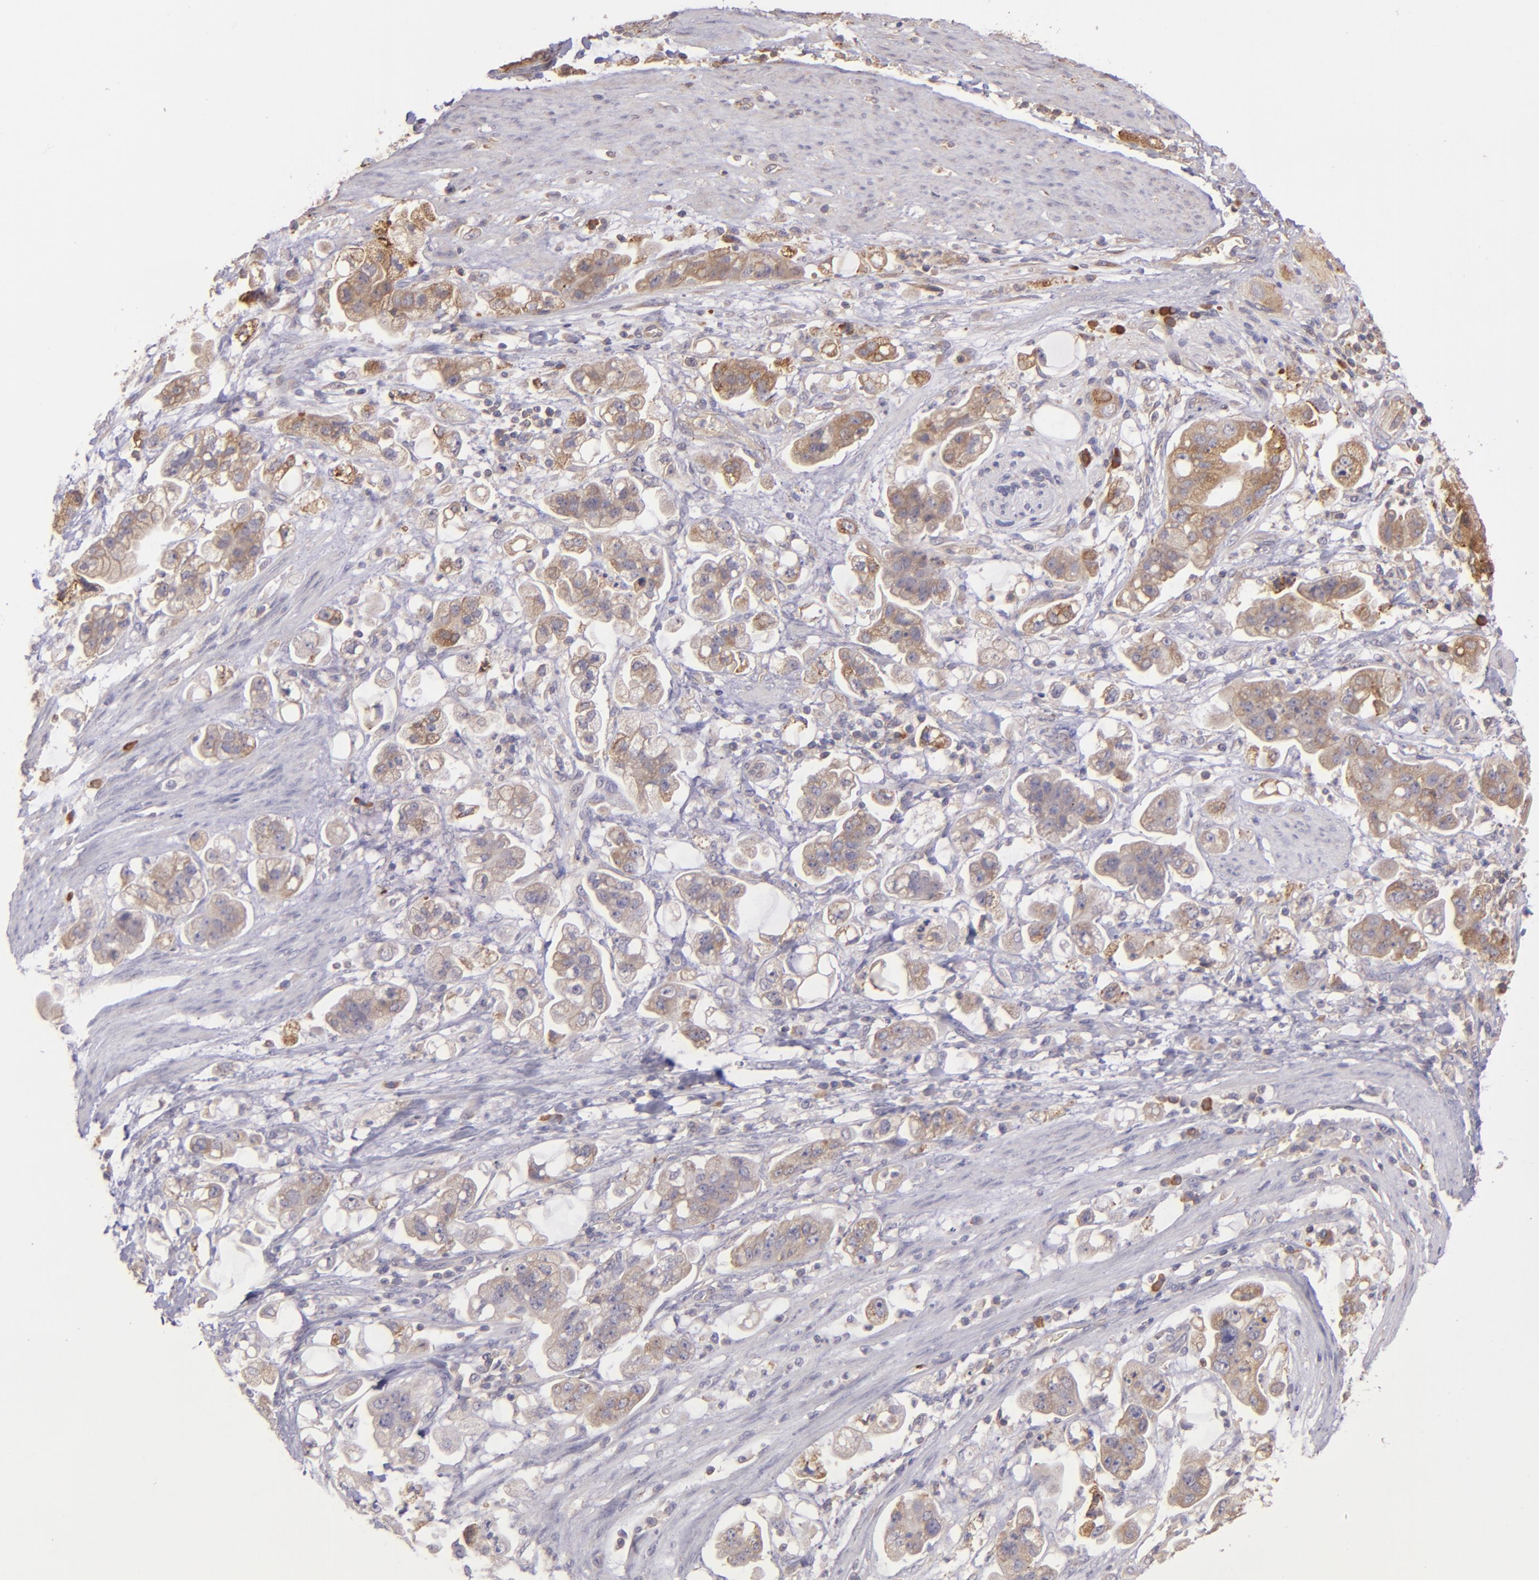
{"staining": {"intensity": "moderate", "quantity": ">75%", "location": "cytoplasmic/membranous"}, "tissue": "stomach cancer", "cell_type": "Tumor cells", "image_type": "cancer", "snomed": [{"axis": "morphology", "description": "Adenocarcinoma, NOS"}, {"axis": "topography", "description": "Stomach"}], "caption": "Brown immunohistochemical staining in stomach adenocarcinoma displays moderate cytoplasmic/membranous expression in about >75% of tumor cells. (Stains: DAB in brown, nuclei in blue, Microscopy: brightfield microscopy at high magnification).", "gene": "ECE1", "patient": {"sex": "male", "age": 62}}